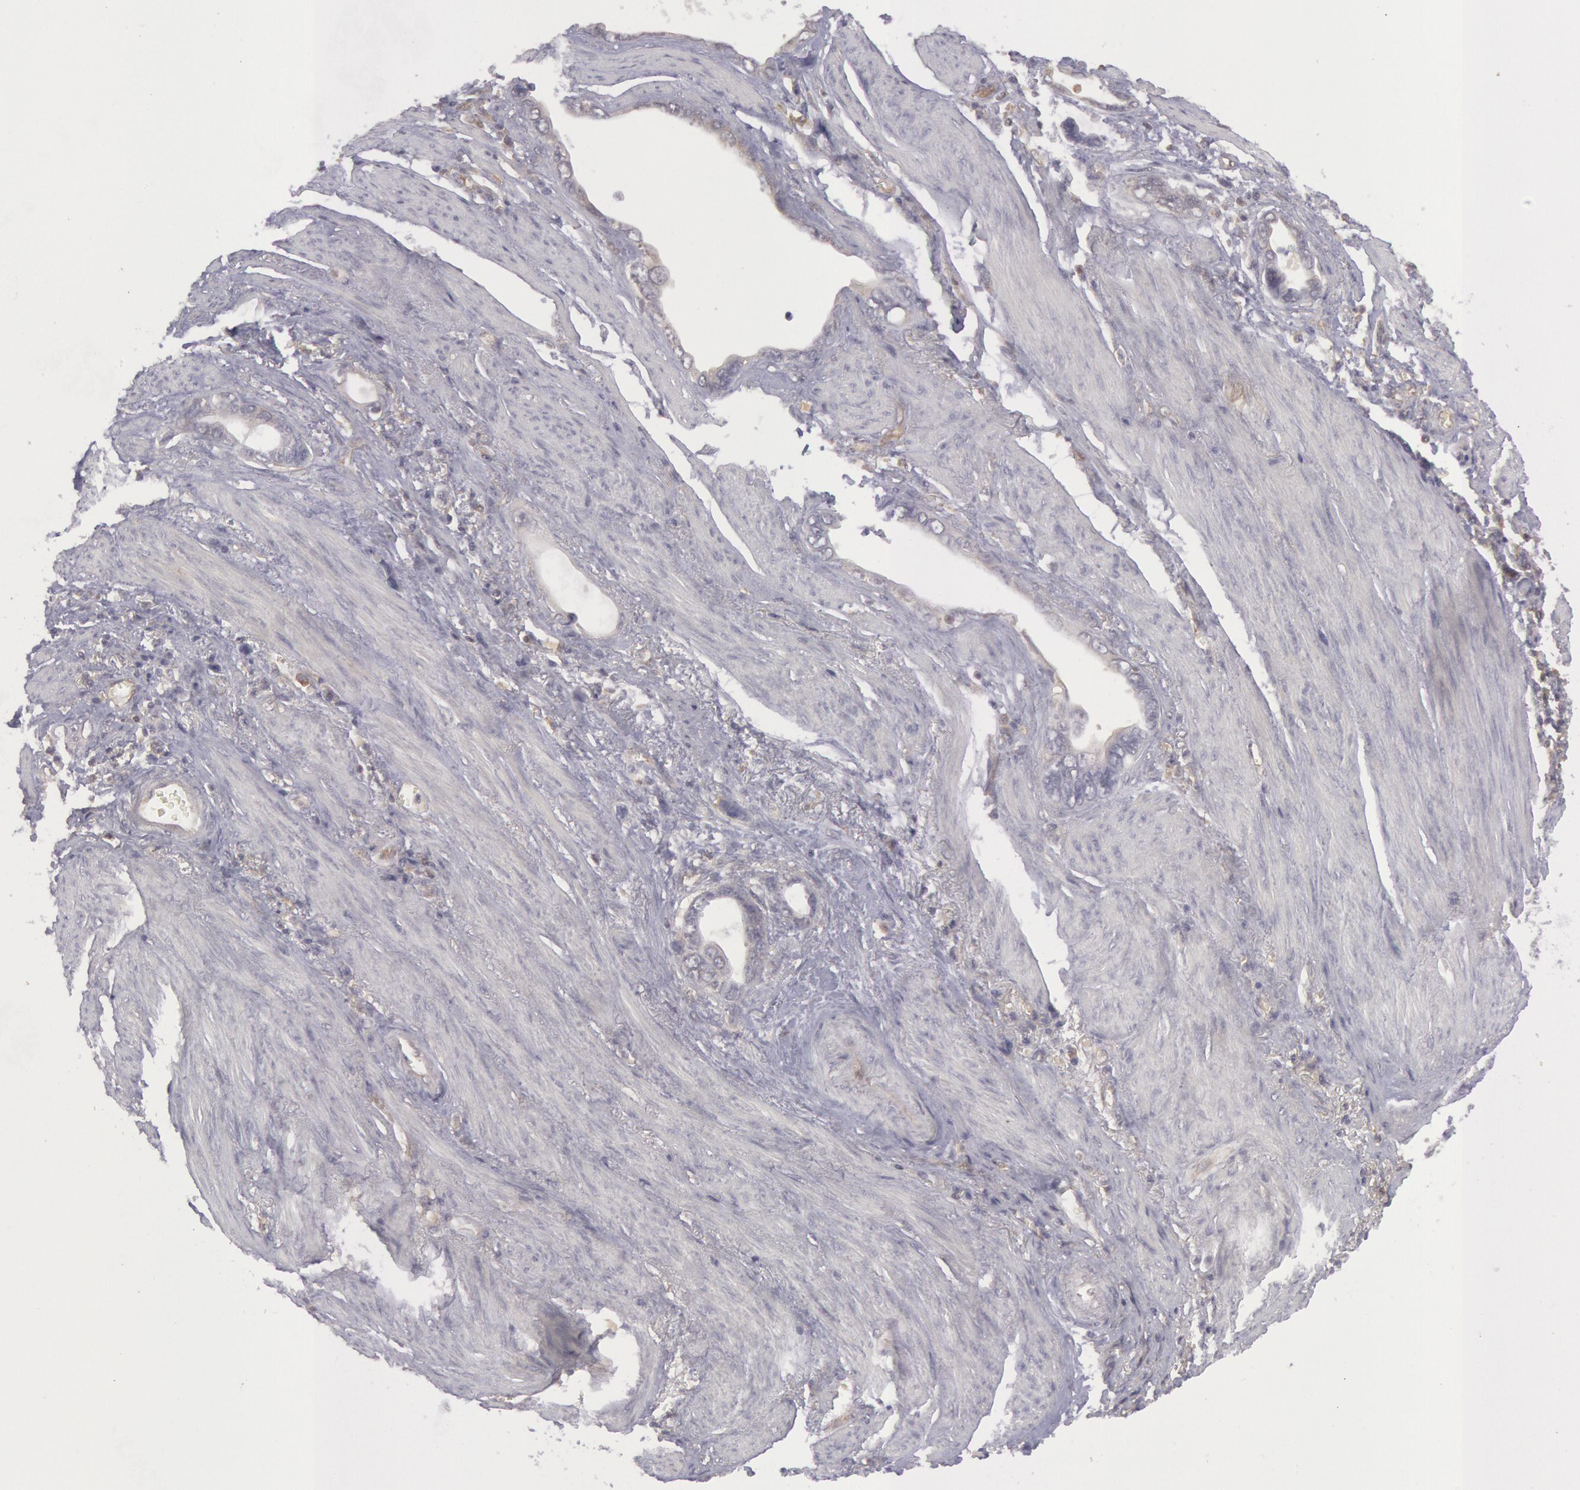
{"staining": {"intensity": "negative", "quantity": "none", "location": "none"}, "tissue": "stomach cancer", "cell_type": "Tumor cells", "image_type": "cancer", "snomed": [{"axis": "morphology", "description": "Adenocarcinoma, NOS"}, {"axis": "topography", "description": "Stomach"}], "caption": "This is an immunohistochemistry micrograph of adenocarcinoma (stomach). There is no staining in tumor cells.", "gene": "IKBKB", "patient": {"sex": "male", "age": 78}}